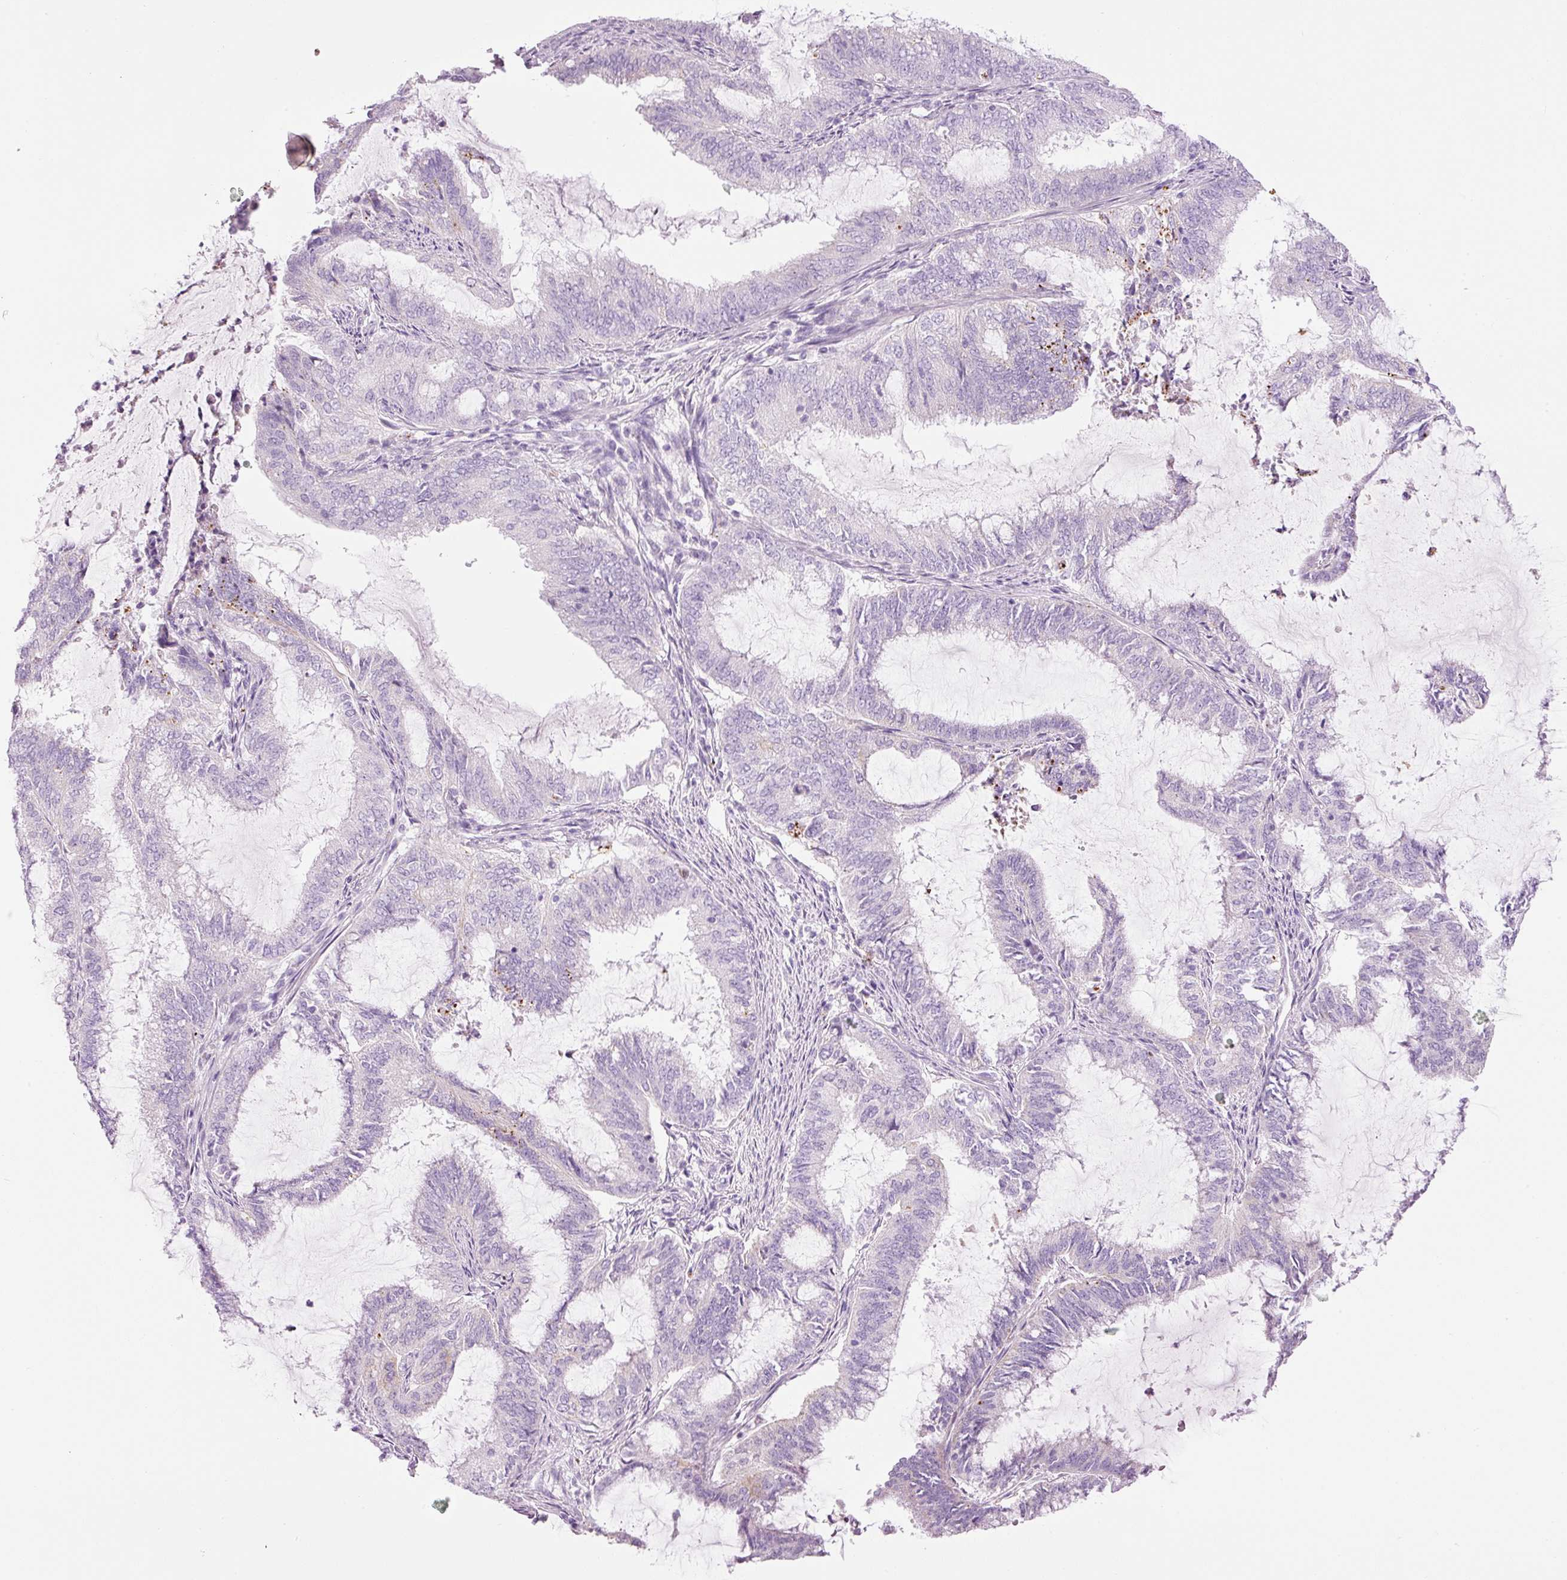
{"staining": {"intensity": "negative", "quantity": "none", "location": "none"}, "tissue": "endometrial cancer", "cell_type": "Tumor cells", "image_type": "cancer", "snomed": [{"axis": "morphology", "description": "Adenocarcinoma, NOS"}, {"axis": "topography", "description": "Endometrium"}], "caption": "A high-resolution histopathology image shows IHC staining of endometrial cancer, which shows no significant staining in tumor cells. The staining is performed using DAB brown chromogen with nuclei counter-stained in using hematoxylin.", "gene": "CARD16", "patient": {"sex": "female", "age": 51}}